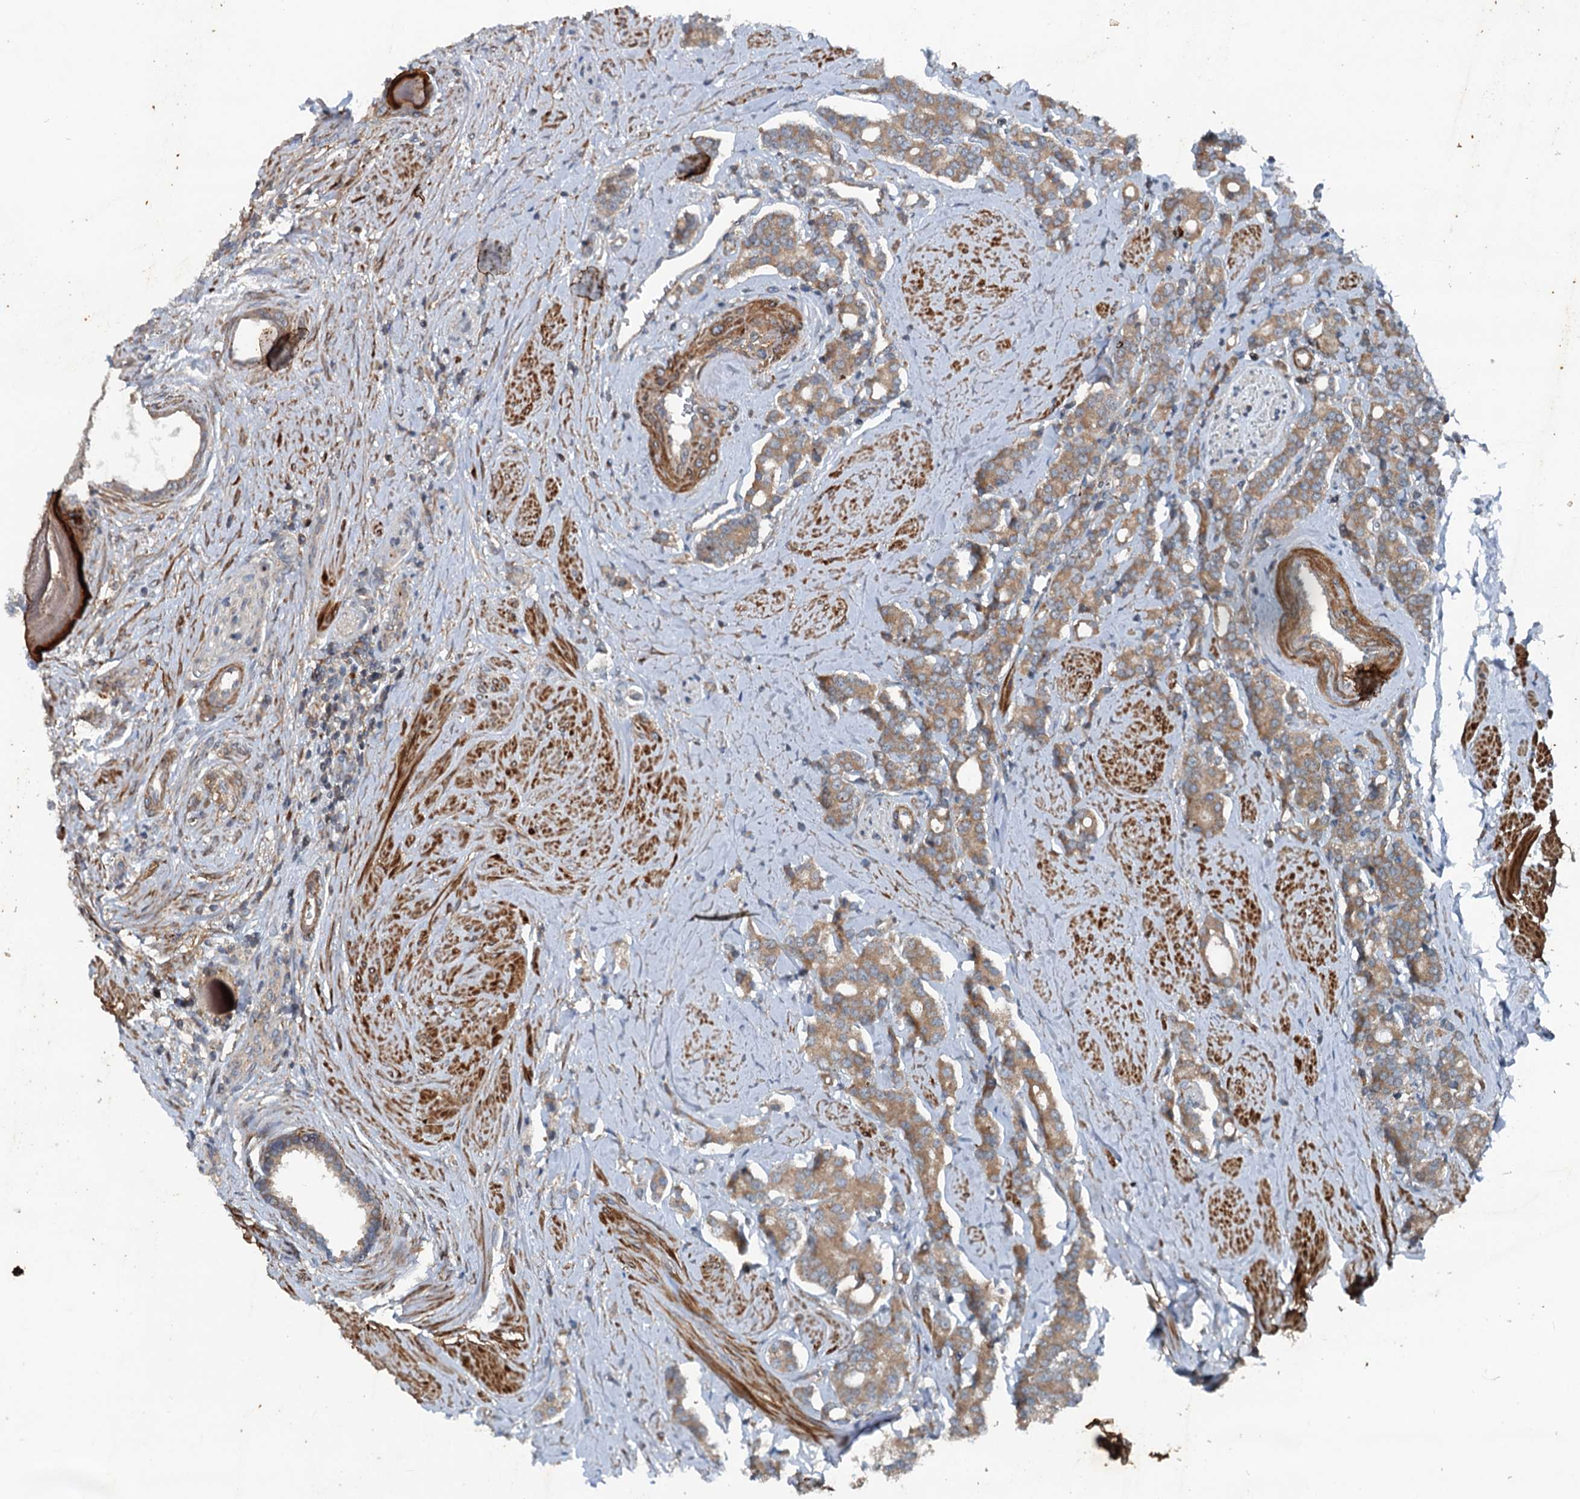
{"staining": {"intensity": "moderate", "quantity": ">75%", "location": "cytoplasmic/membranous"}, "tissue": "prostate cancer", "cell_type": "Tumor cells", "image_type": "cancer", "snomed": [{"axis": "morphology", "description": "Adenocarcinoma, High grade"}, {"axis": "topography", "description": "Prostate"}], "caption": "This micrograph demonstrates IHC staining of high-grade adenocarcinoma (prostate), with medium moderate cytoplasmic/membranous expression in approximately >75% of tumor cells.", "gene": "TEDC1", "patient": {"sex": "male", "age": 62}}